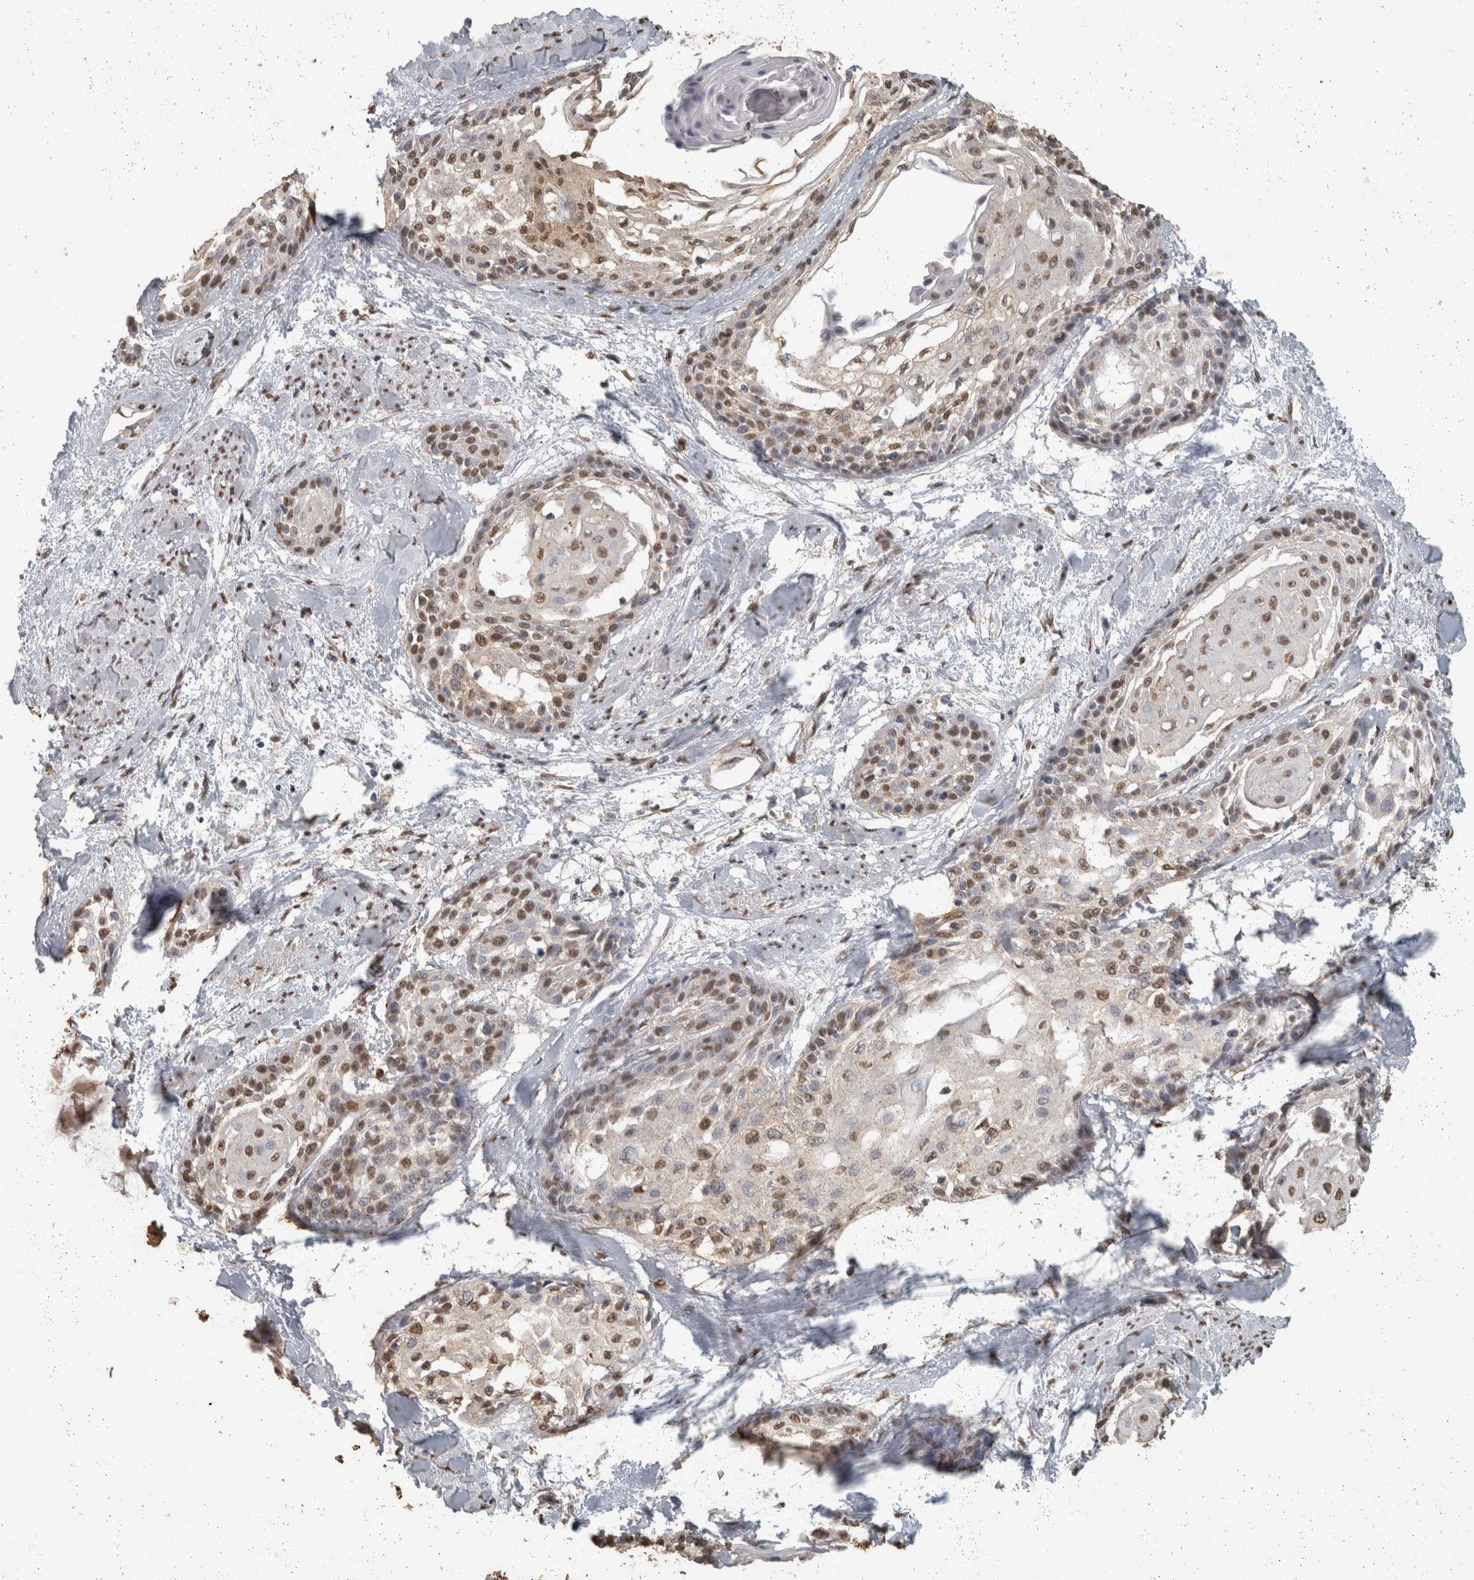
{"staining": {"intensity": "moderate", "quantity": ">75%", "location": "nuclear"}, "tissue": "cervical cancer", "cell_type": "Tumor cells", "image_type": "cancer", "snomed": [{"axis": "morphology", "description": "Squamous cell carcinoma, NOS"}, {"axis": "topography", "description": "Cervix"}], "caption": "Protein staining shows moderate nuclear positivity in about >75% of tumor cells in cervical cancer.", "gene": "HAND2", "patient": {"sex": "female", "age": 57}}